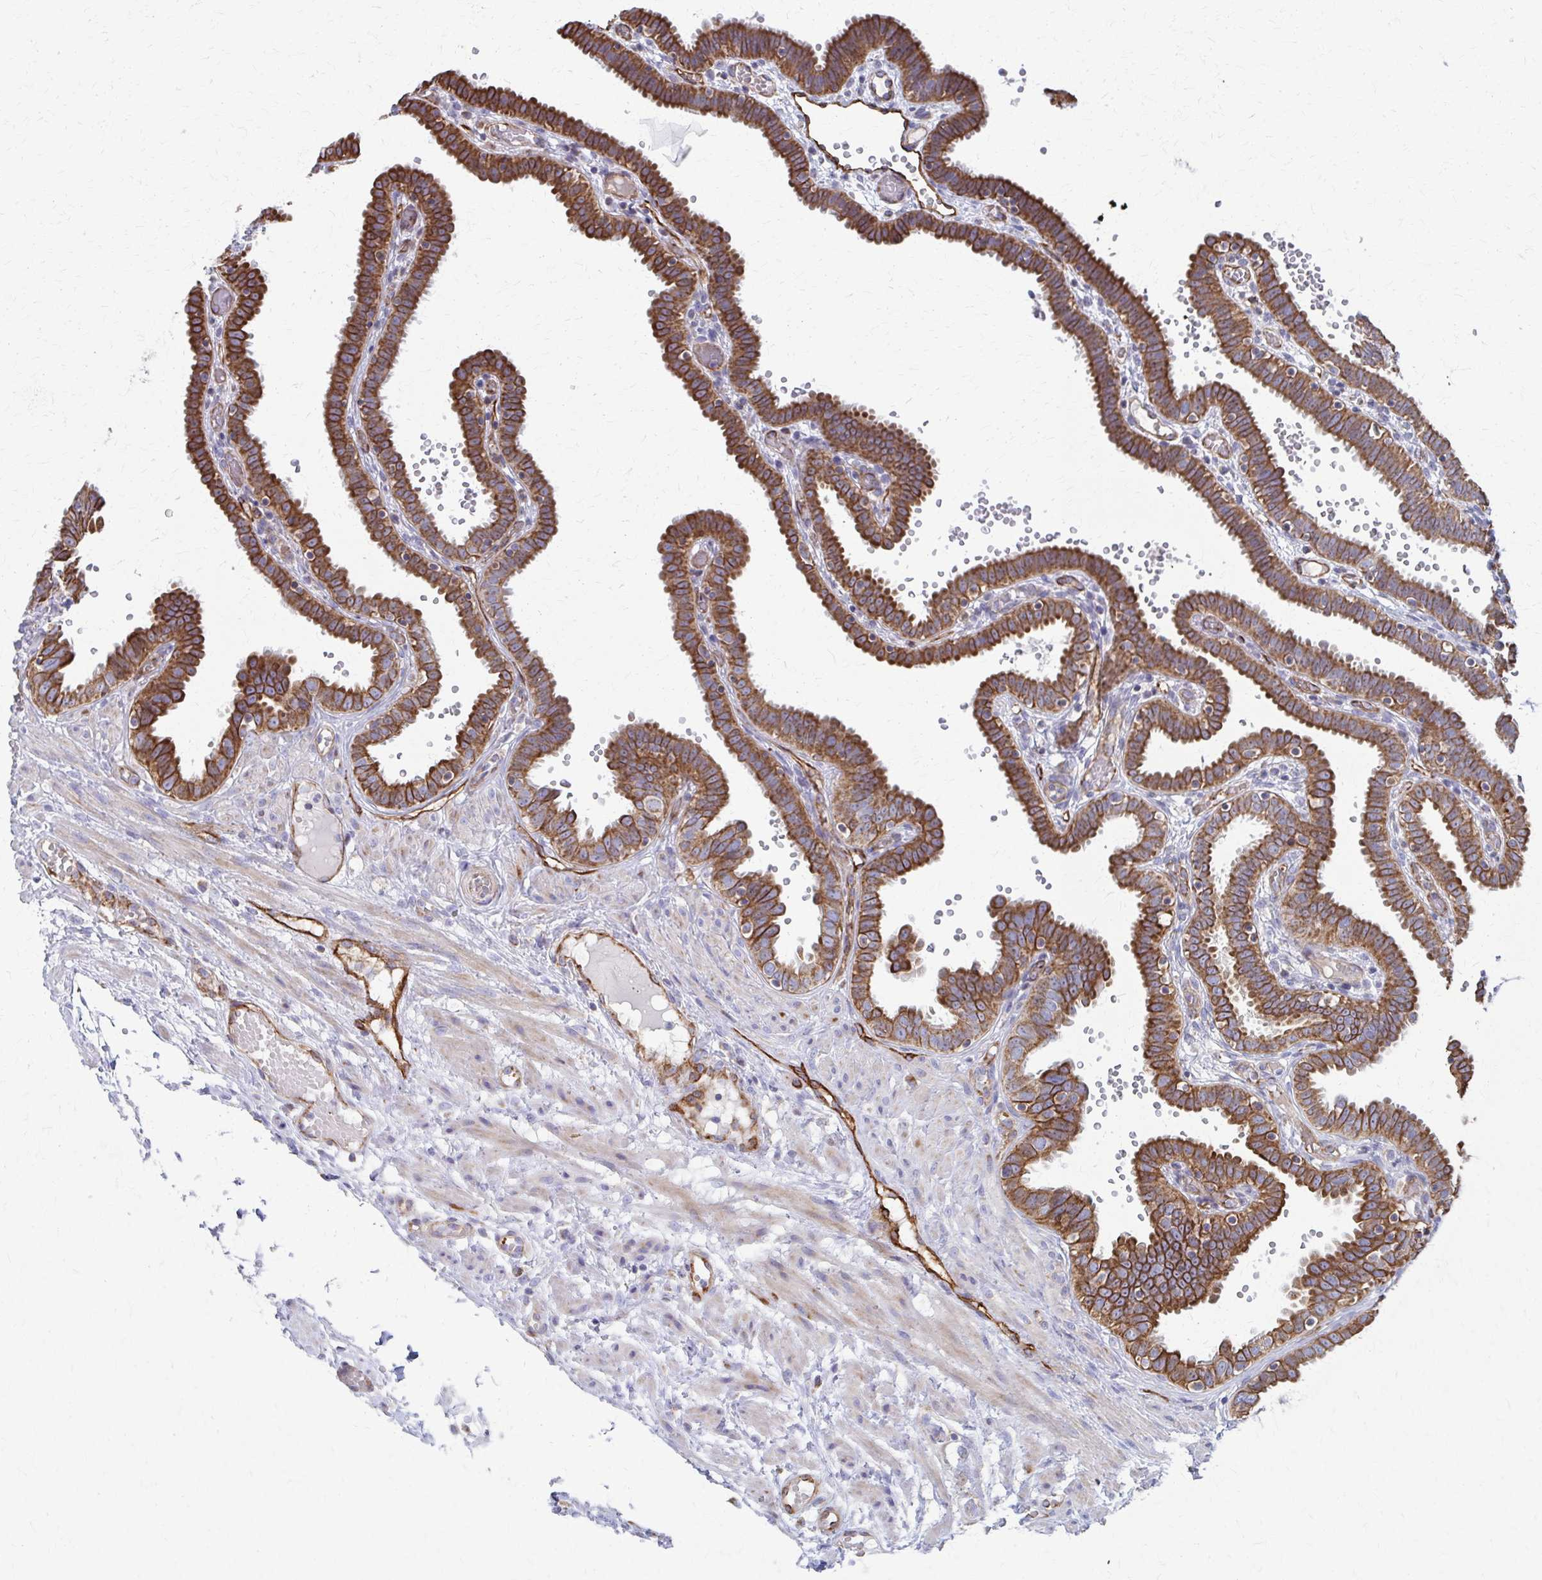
{"staining": {"intensity": "moderate", "quantity": ">75%", "location": "cytoplasmic/membranous"}, "tissue": "fallopian tube", "cell_type": "Glandular cells", "image_type": "normal", "snomed": [{"axis": "morphology", "description": "Normal tissue, NOS"}, {"axis": "topography", "description": "Fallopian tube"}], "caption": "IHC of normal human fallopian tube displays medium levels of moderate cytoplasmic/membranous staining in approximately >75% of glandular cells.", "gene": "FAHD1", "patient": {"sex": "female", "age": 37}}